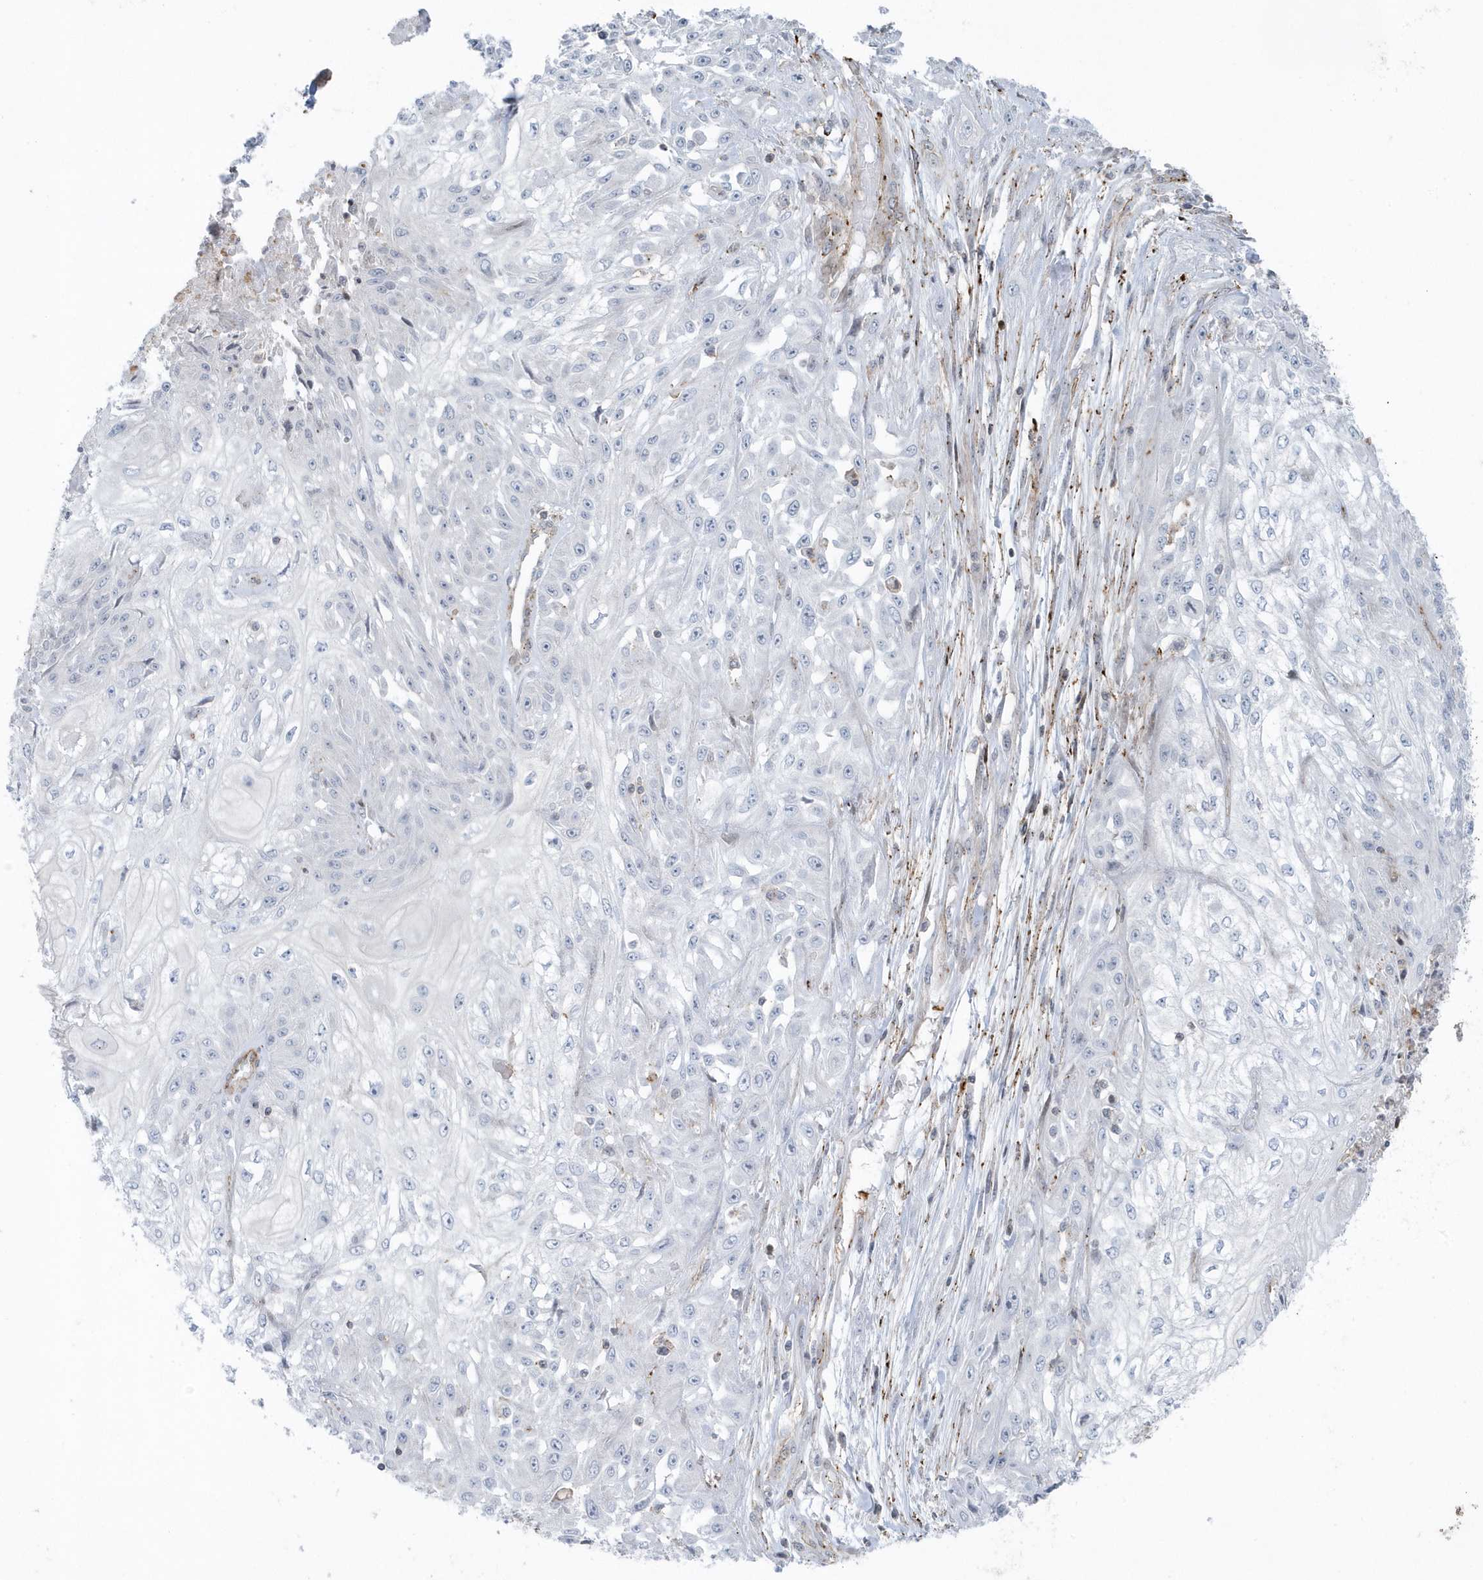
{"staining": {"intensity": "negative", "quantity": "none", "location": "none"}, "tissue": "skin cancer", "cell_type": "Tumor cells", "image_type": "cancer", "snomed": [{"axis": "morphology", "description": "Squamous cell carcinoma, NOS"}, {"axis": "morphology", "description": "Squamous cell carcinoma, metastatic, NOS"}, {"axis": "topography", "description": "Skin"}, {"axis": "topography", "description": "Lymph node"}], "caption": "A high-resolution micrograph shows immunohistochemistry (IHC) staining of squamous cell carcinoma (skin), which displays no significant expression in tumor cells.", "gene": "CACNB2", "patient": {"sex": "male", "age": 75}}